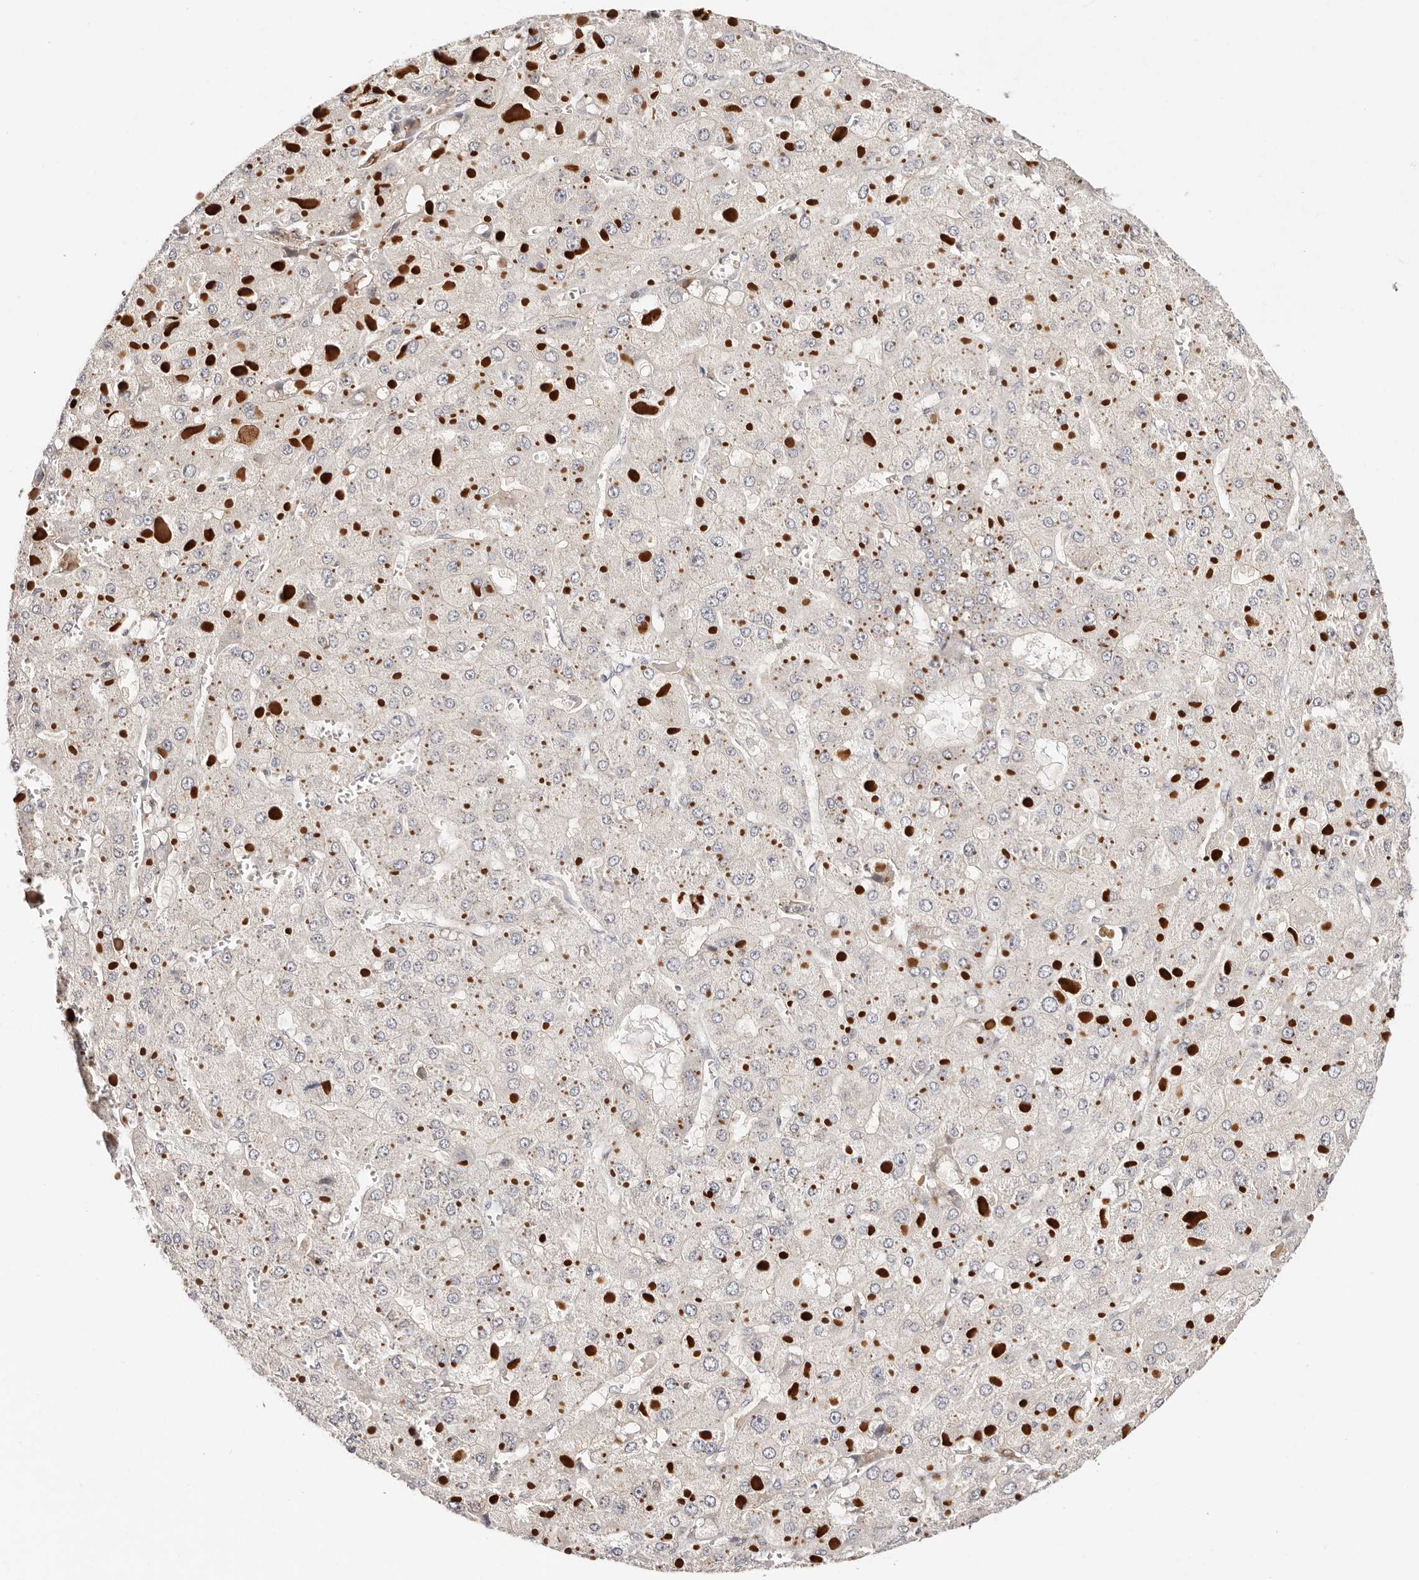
{"staining": {"intensity": "negative", "quantity": "none", "location": "none"}, "tissue": "liver cancer", "cell_type": "Tumor cells", "image_type": "cancer", "snomed": [{"axis": "morphology", "description": "Carcinoma, Hepatocellular, NOS"}, {"axis": "topography", "description": "Liver"}], "caption": "IHC of human liver cancer (hepatocellular carcinoma) exhibits no staining in tumor cells.", "gene": "STAT5A", "patient": {"sex": "female", "age": 73}}